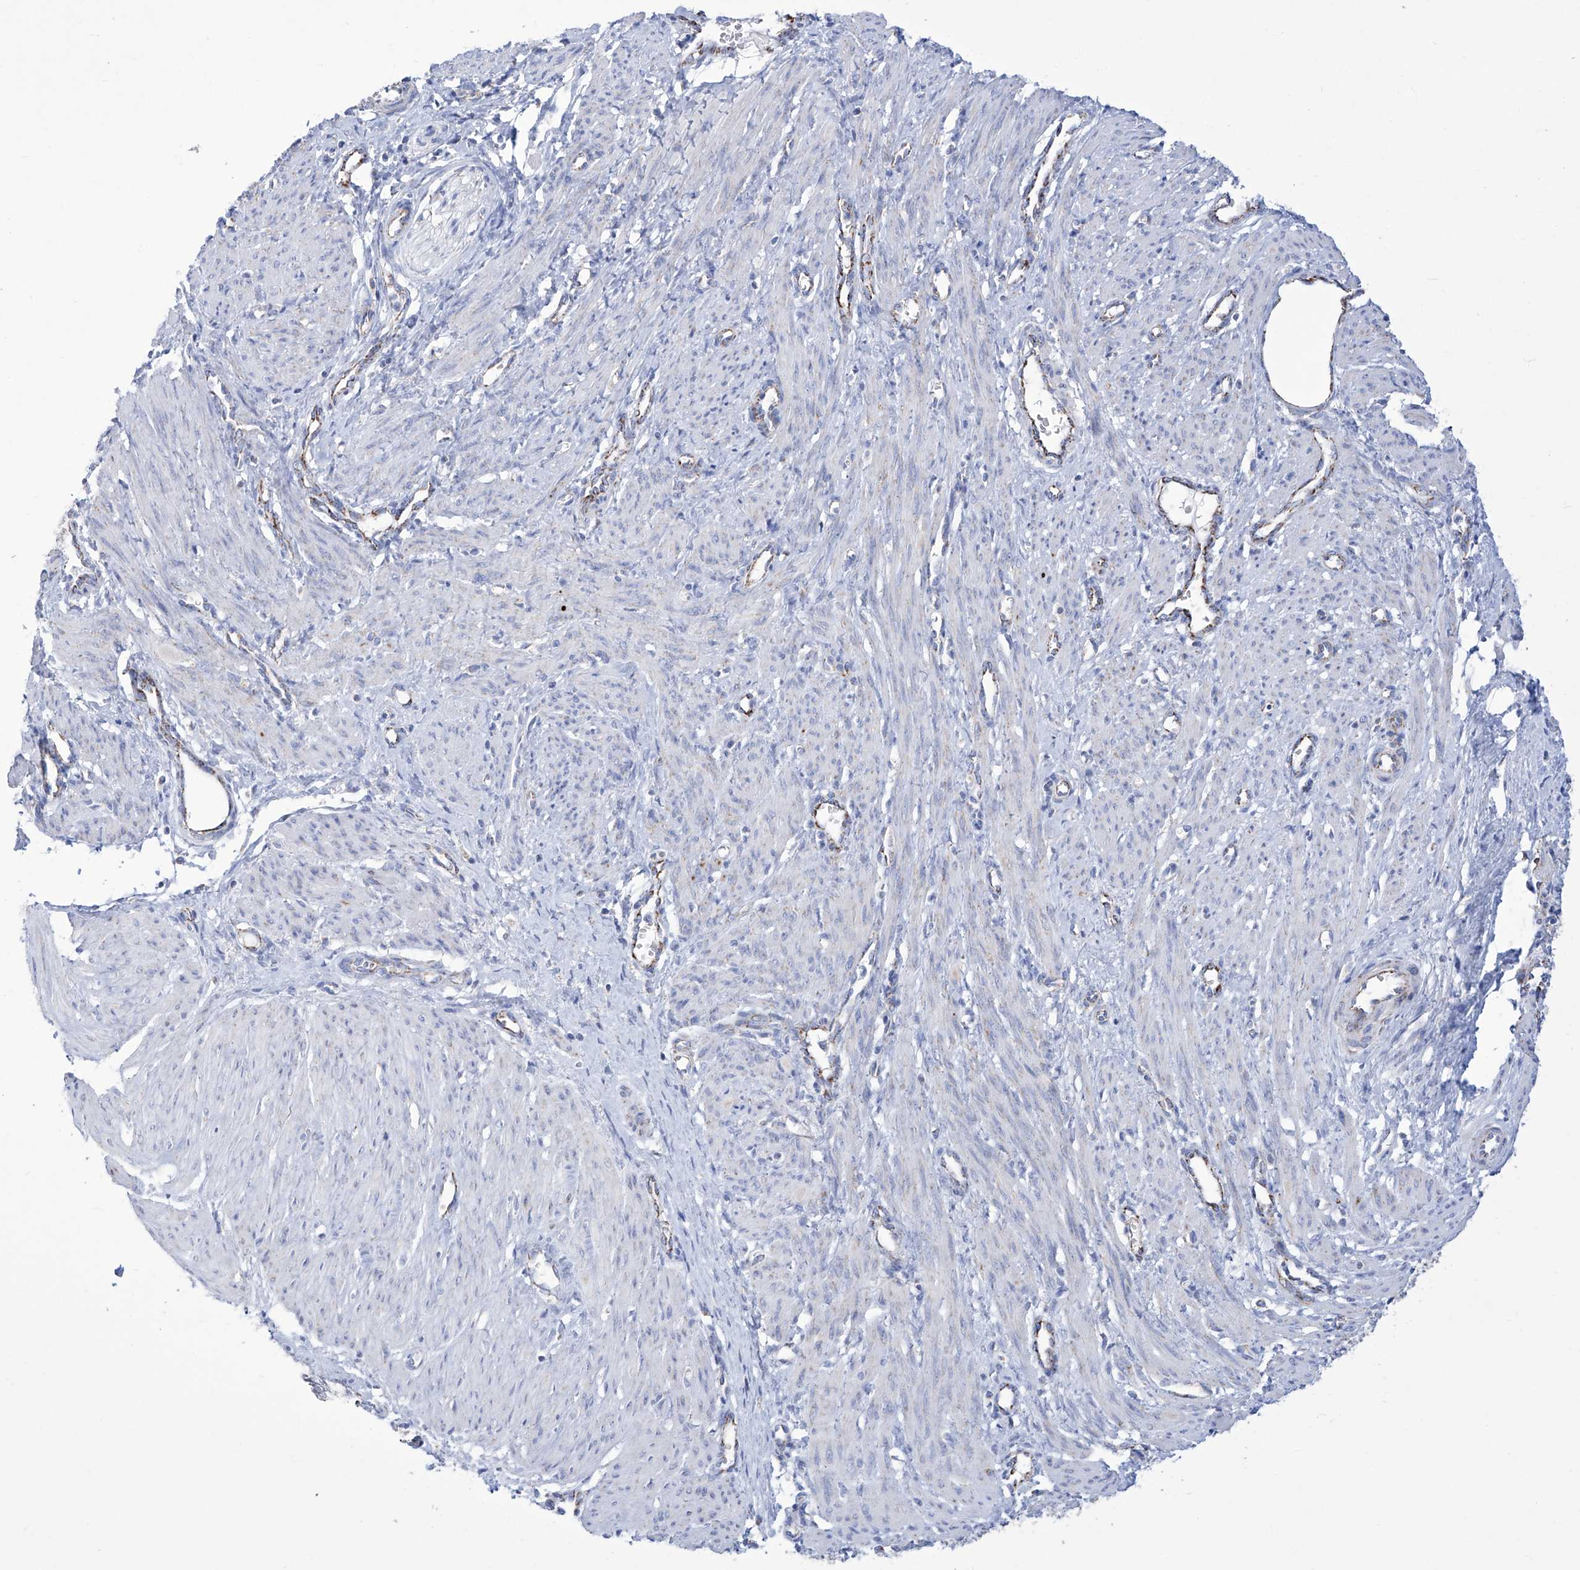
{"staining": {"intensity": "negative", "quantity": "none", "location": "none"}, "tissue": "smooth muscle", "cell_type": "Smooth muscle cells", "image_type": "normal", "snomed": [{"axis": "morphology", "description": "Normal tissue, NOS"}, {"axis": "topography", "description": "Endometrium"}], "caption": "IHC photomicrograph of unremarkable smooth muscle: smooth muscle stained with DAB (3,3'-diaminobenzidine) demonstrates no significant protein positivity in smooth muscle cells. (Stains: DAB IHC with hematoxylin counter stain, Microscopy: brightfield microscopy at high magnification).", "gene": "ALDH6A1", "patient": {"sex": "female", "age": 33}}